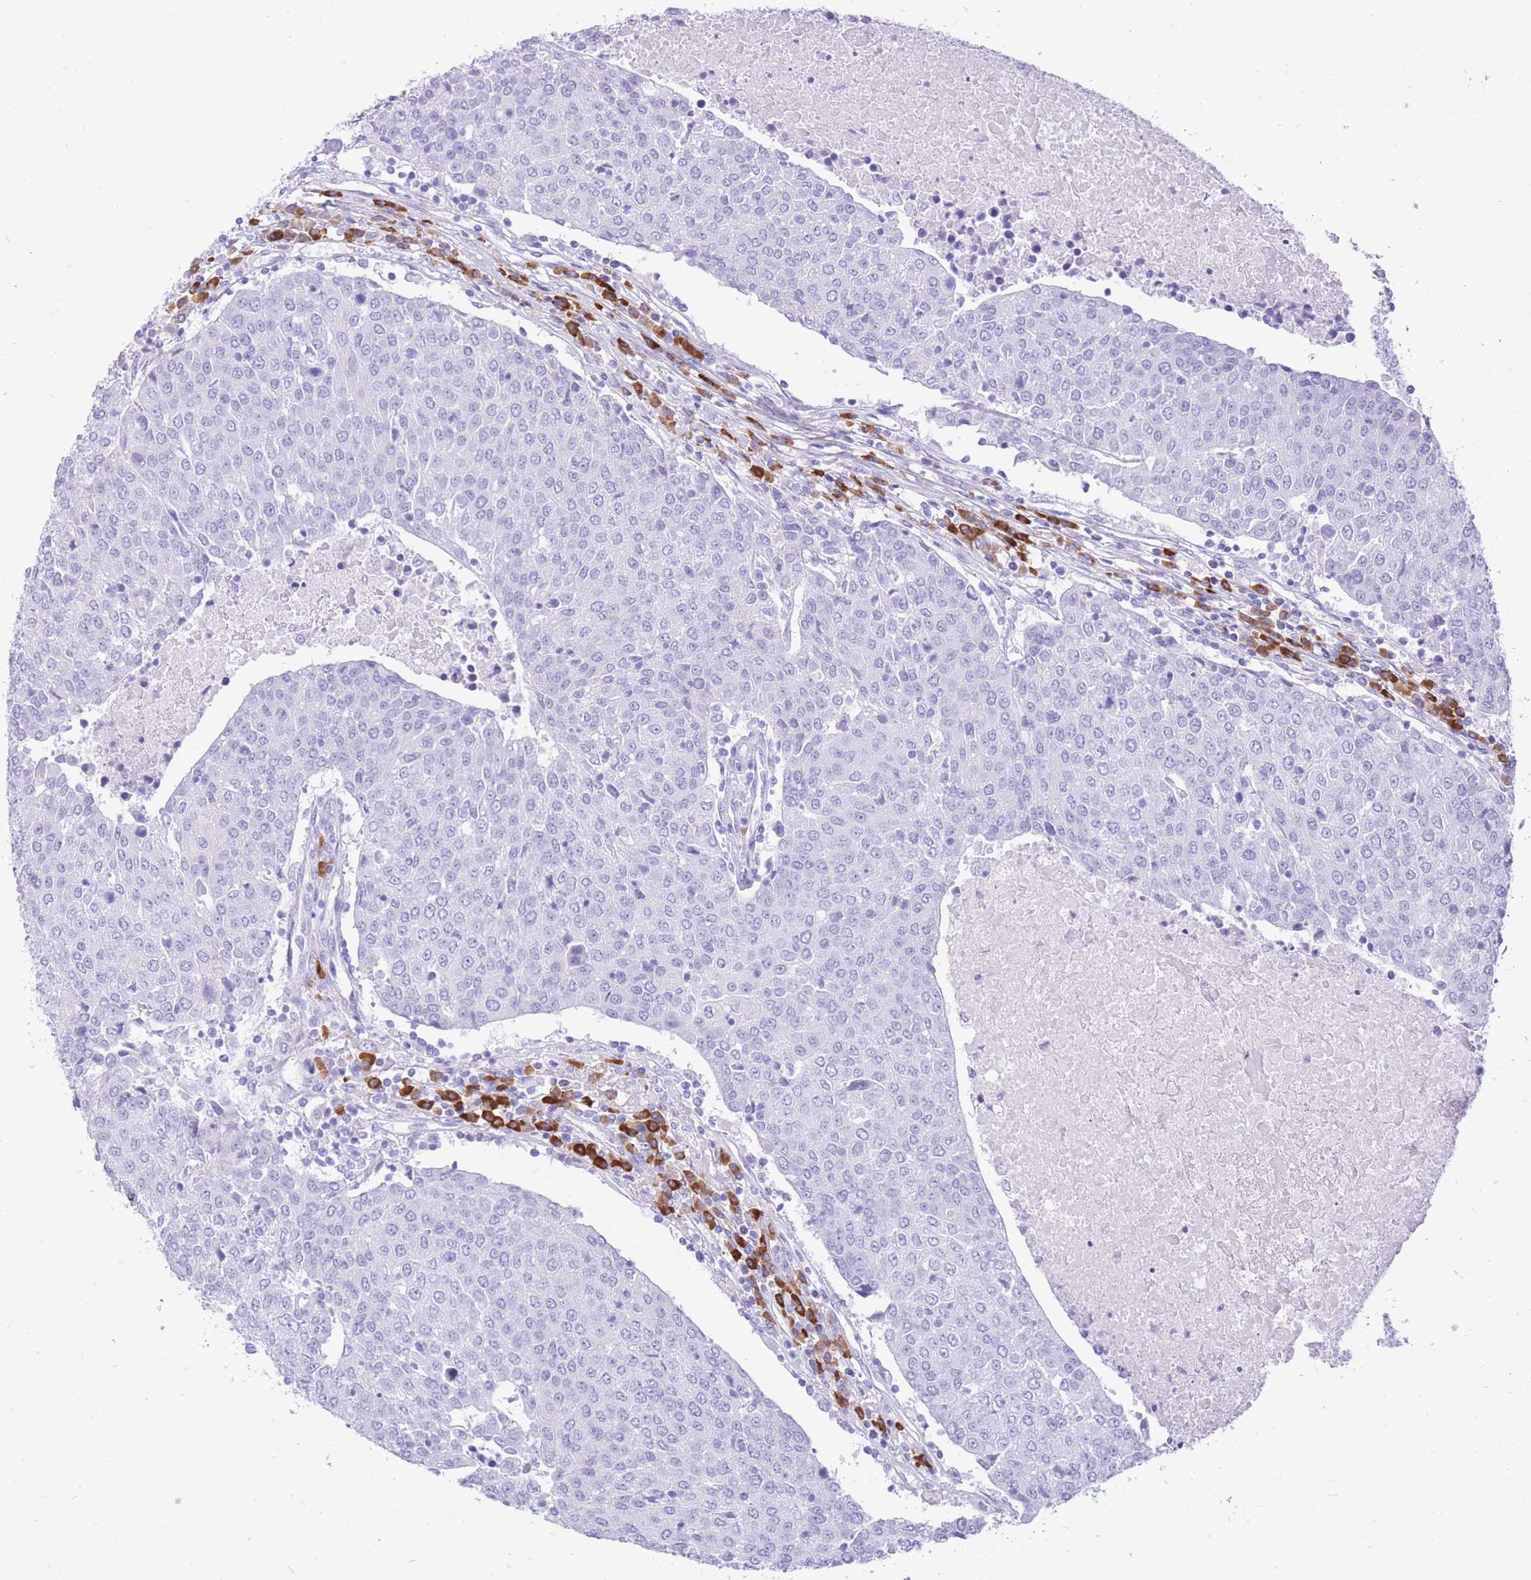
{"staining": {"intensity": "negative", "quantity": "none", "location": "none"}, "tissue": "urothelial cancer", "cell_type": "Tumor cells", "image_type": "cancer", "snomed": [{"axis": "morphology", "description": "Urothelial carcinoma, High grade"}, {"axis": "topography", "description": "Urinary bladder"}], "caption": "High magnification brightfield microscopy of high-grade urothelial carcinoma stained with DAB (brown) and counterstained with hematoxylin (blue): tumor cells show no significant staining.", "gene": "ZFP37", "patient": {"sex": "female", "age": 85}}